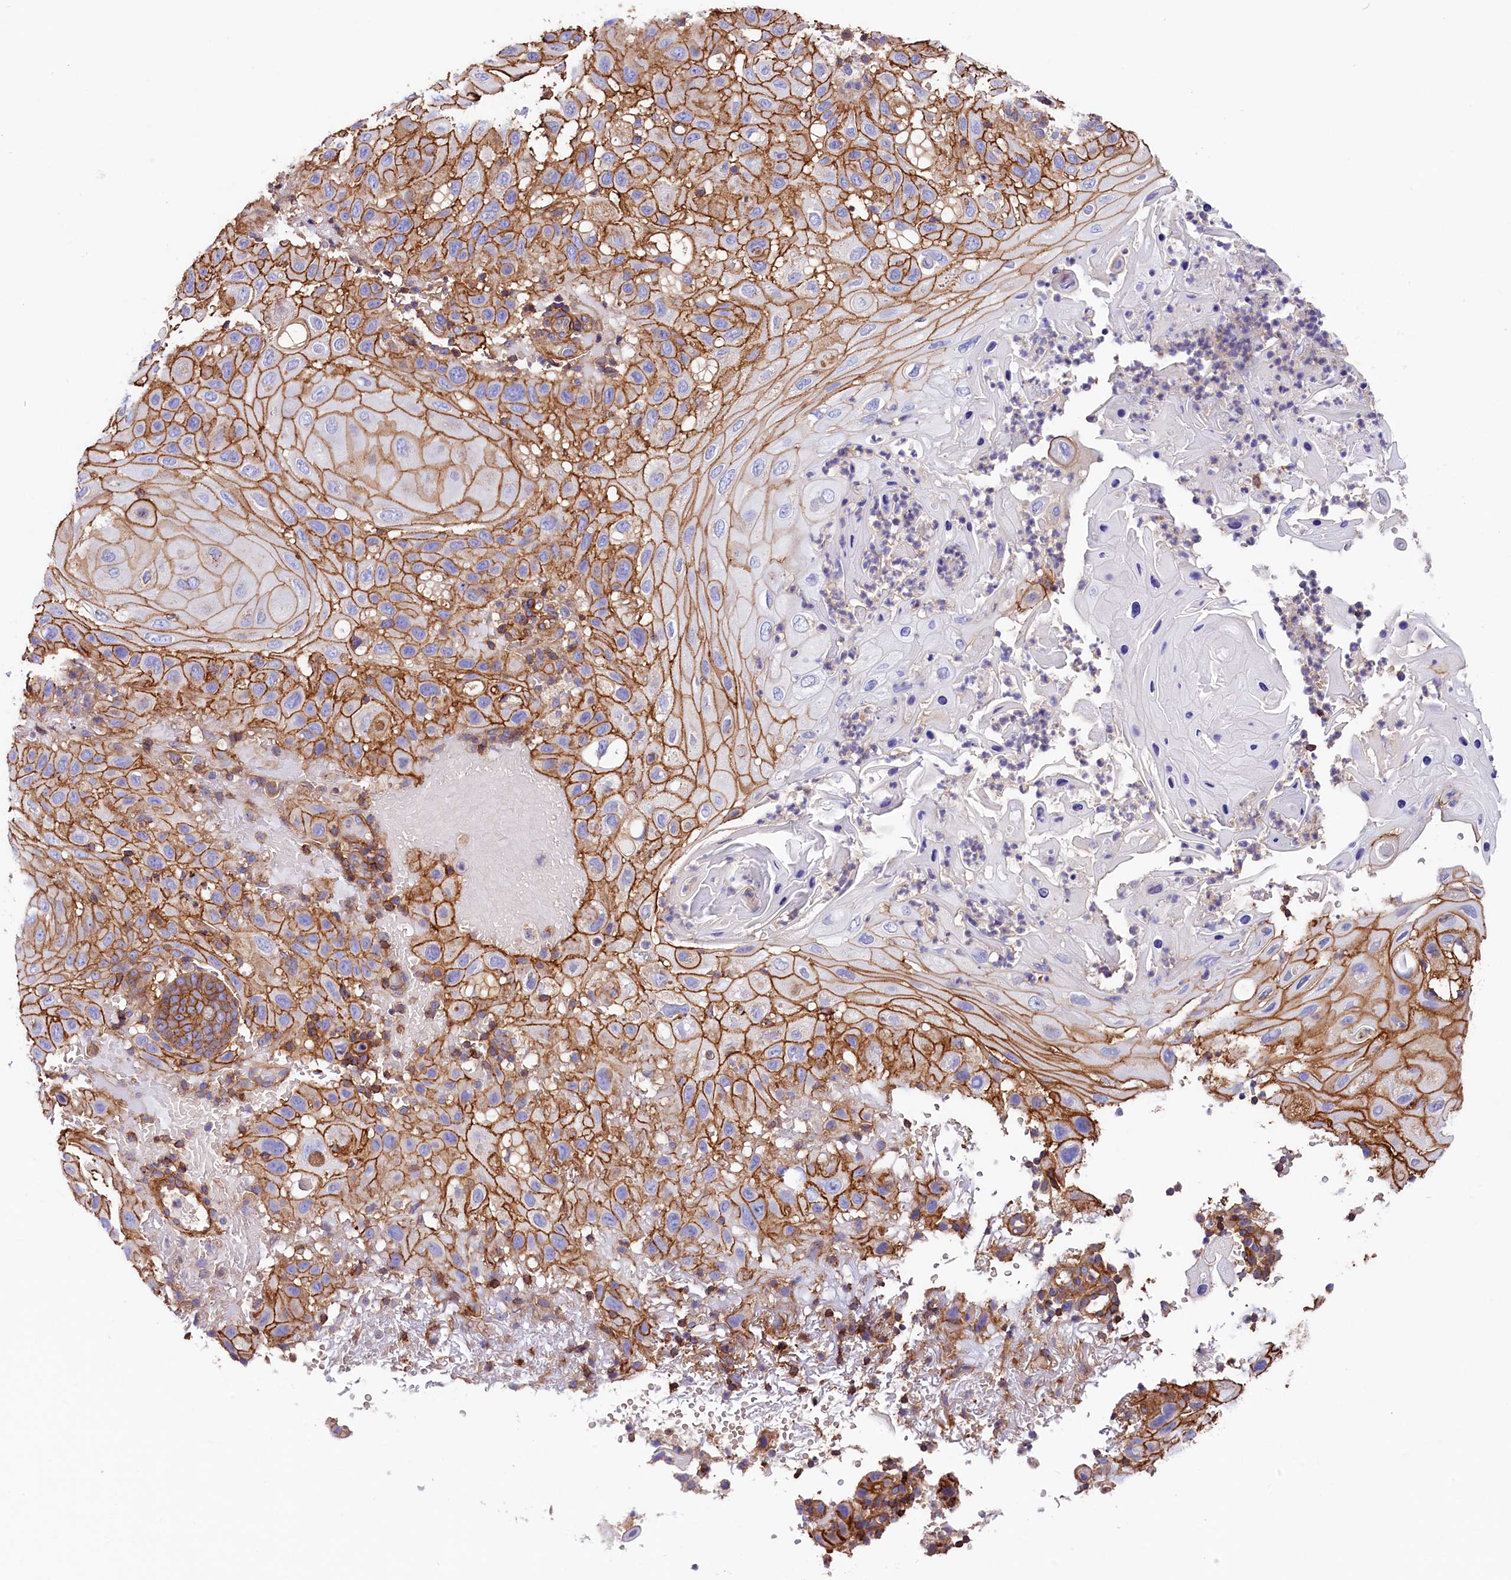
{"staining": {"intensity": "moderate", "quantity": ">75%", "location": "cytoplasmic/membranous"}, "tissue": "skin cancer", "cell_type": "Tumor cells", "image_type": "cancer", "snomed": [{"axis": "morphology", "description": "Normal tissue, NOS"}, {"axis": "morphology", "description": "Squamous cell carcinoma, NOS"}, {"axis": "topography", "description": "Skin"}], "caption": "Immunohistochemistry (IHC) (DAB) staining of skin cancer exhibits moderate cytoplasmic/membranous protein positivity in about >75% of tumor cells.", "gene": "ATP2B4", "patient": {"sex": "female", "age": 96}}